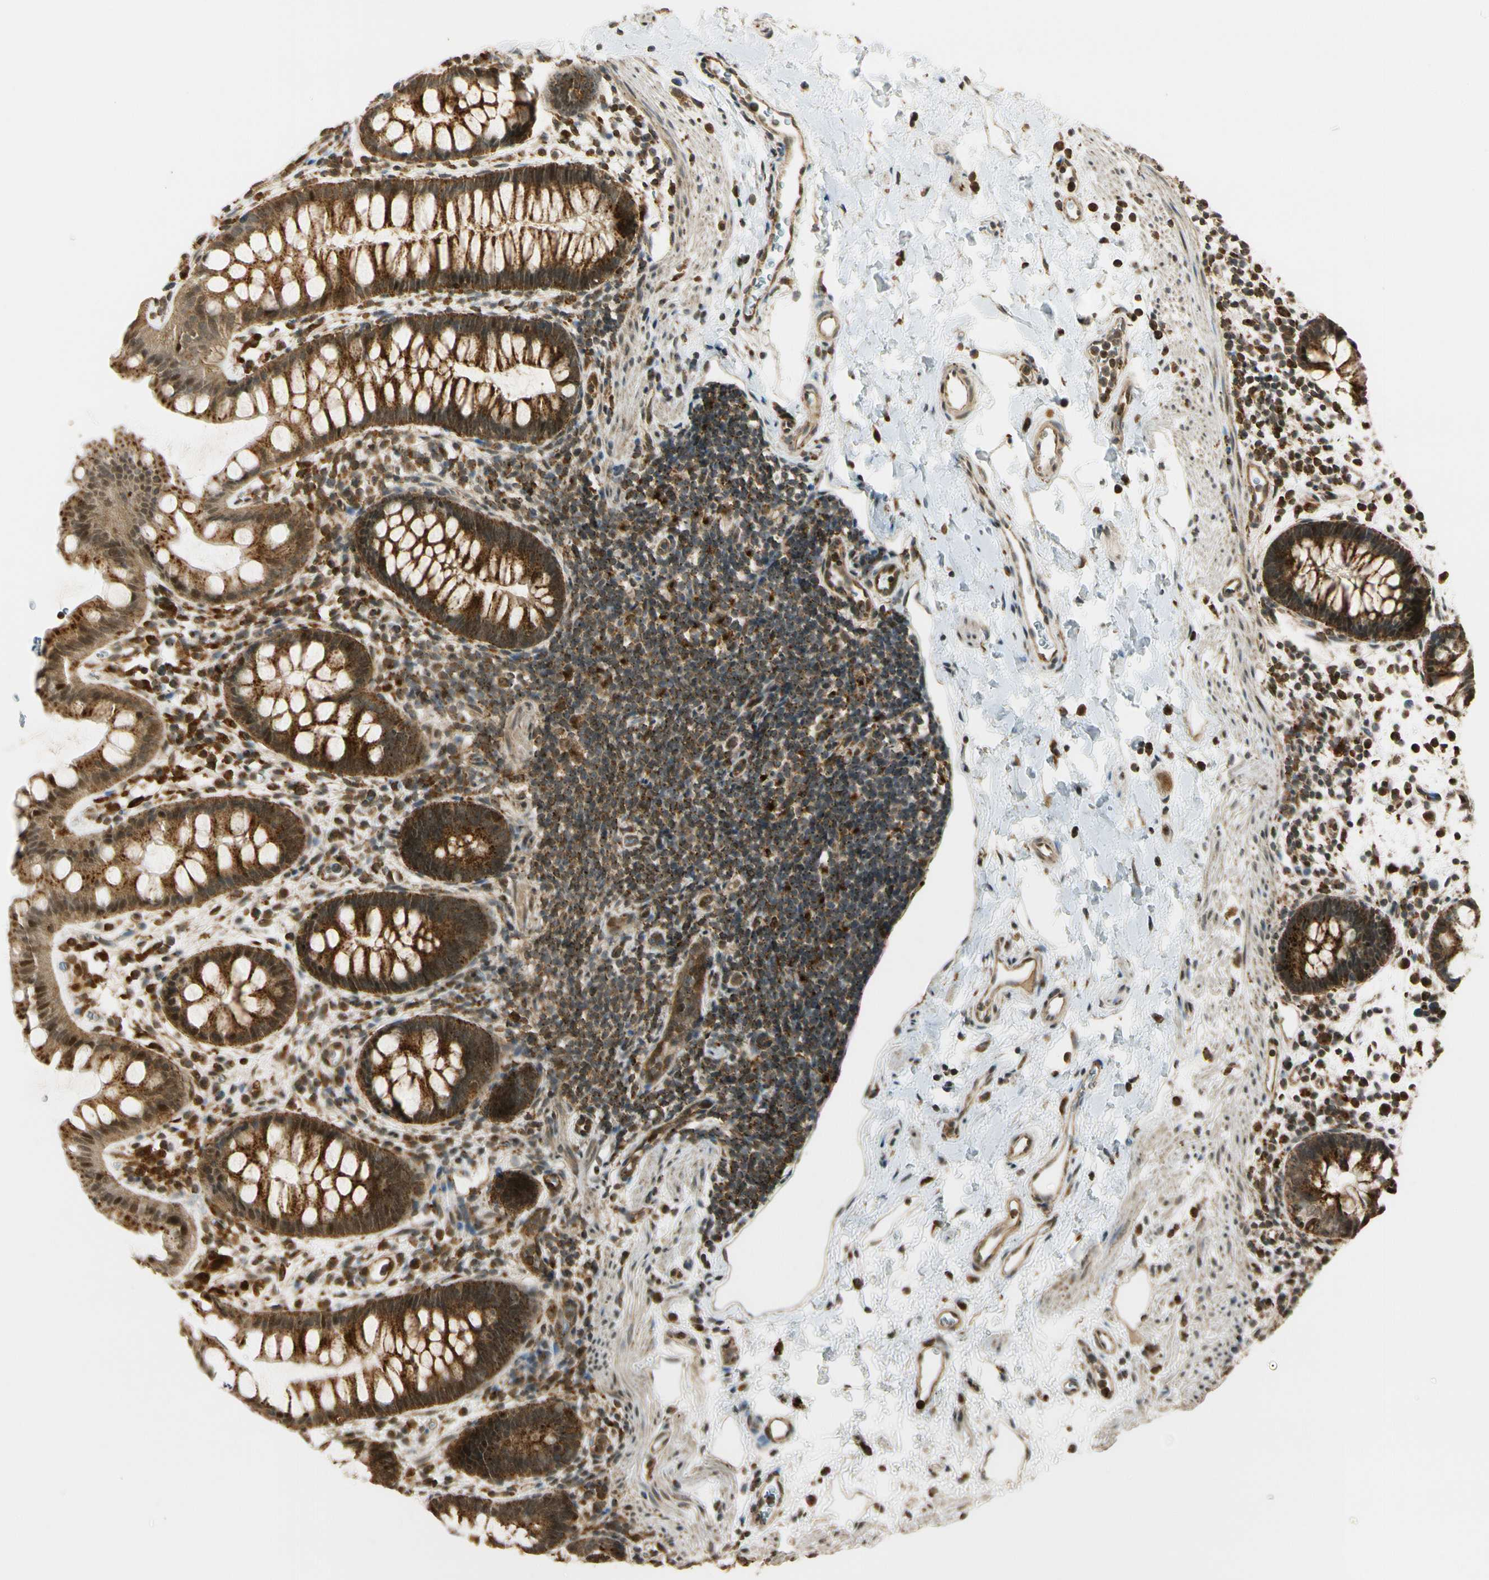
{"staining": {"intensity": "strong", "quantity": ">75%", "location": "cytoplasmic/membranous"}, "tissue": "rectum", "cell_type": "Glandular cells", "image_type": "normal", "snomed": [{"axis": "morphology", "description": "Normal tissue, NOS"}, {"axis": "topography", "description": "Rectum"}], "caption": "Immunohistochemistry (IHC) micrograph of benign rectum: human rectum stained using immunohistochemistry demonstrates high levels of strong protein expression localized specifically in the cytoplasmic/membranous of glandular cells, appearing as a cytoplasmic/membranous brown color.", "gene": "LAMTOR1", "patient": {"sex": "female", "age": 24}}